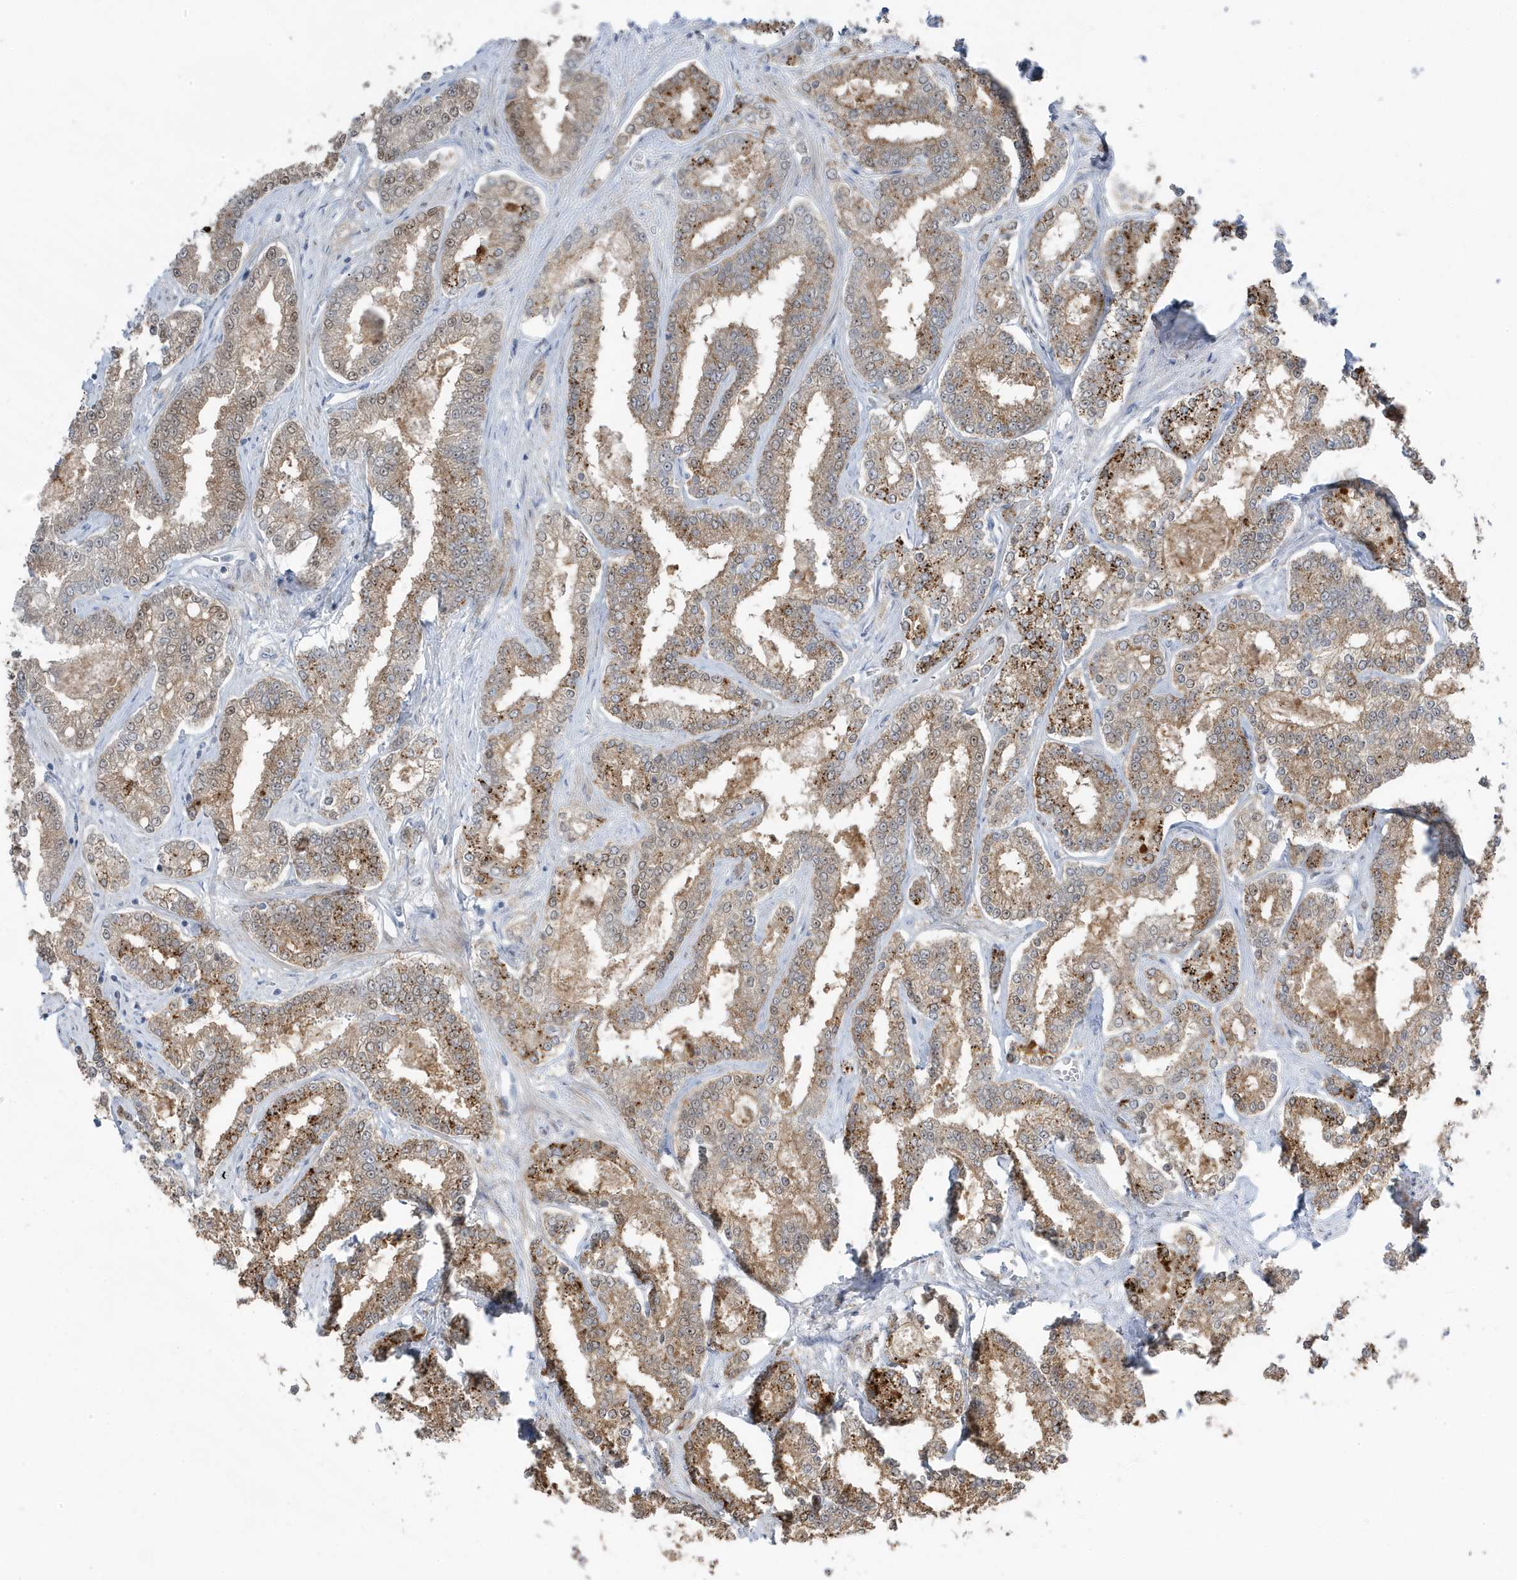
{"staining": {"intensity": "moderate", "quantity": ">75%", "location": "cytoplasmic/membranous"}, "tissue": "prostate cancer", "cell_type": "Tumor cells", "image_type": "cancer", "snomed": [{"axis": "morphology", "description": "Normal tissue, NOS"}, {"axis": "morphology", "description": "Adenocarcinoma, High grade"}, {"axis": "topography", "description": "Prostate"}], "caption": "Approximately >75% of tumor cells in human prostate cancer demonstrate moderate cytoplasmic/membranous protein positivity as visualized by brown immunohistochemical staining.", "gene": "TSEN15", "patient": {"sex": "male", "age": 83}}